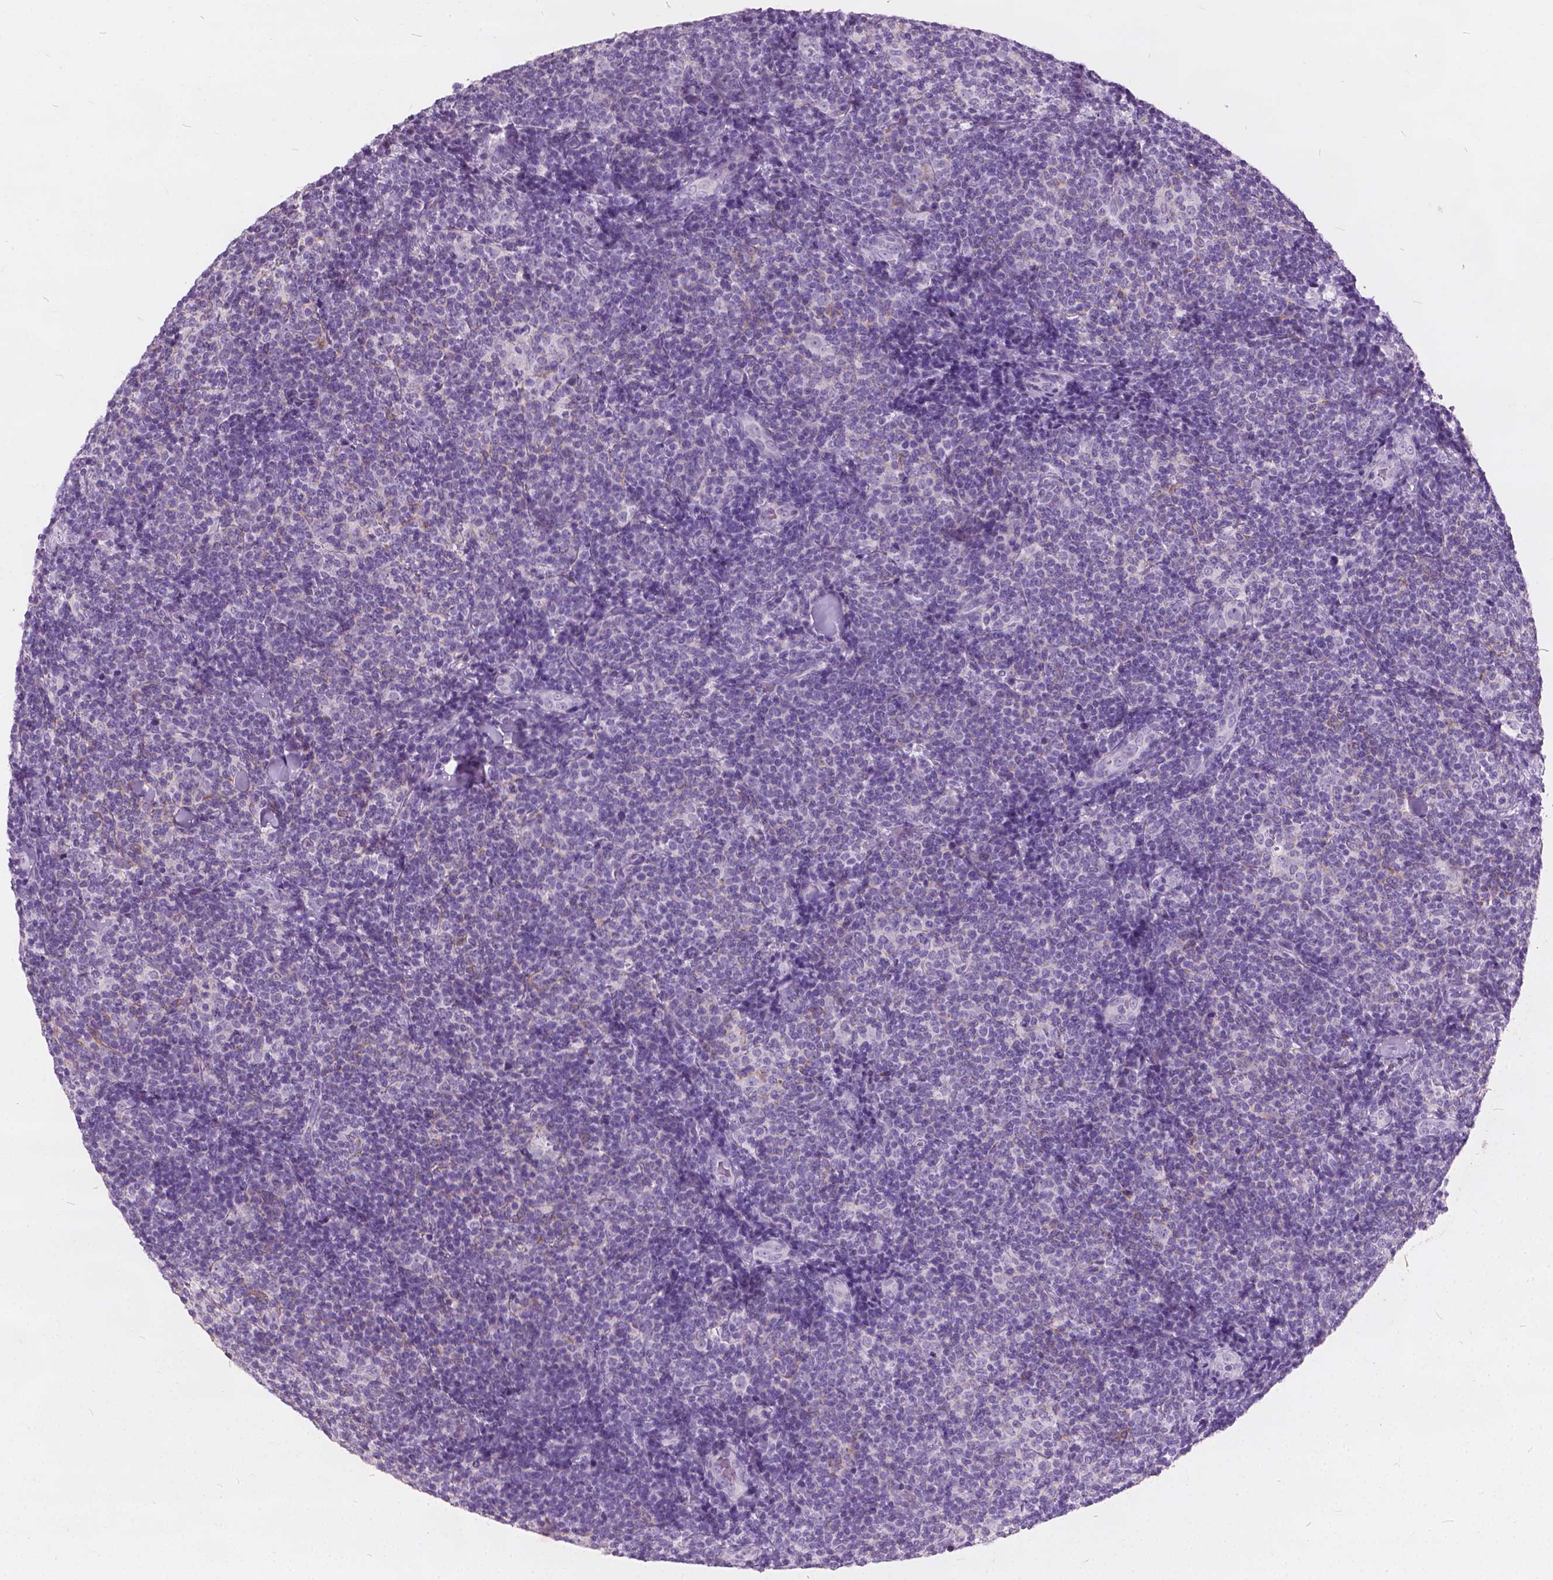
{"staining": {"intensity": "negative", "quantity": "none", "location": "none"}, "tissue": "lymphoma", "cell_type": "Tumor cells", "image_type": "cancer", "snomed": [{"axis": "morphology", "description": "Malignant lymphoma, non-Hodgkin's type, Low grade"}, {"axis": "topography", "description": "Lymph node"}], "caption": "Lymphoma was stained to show a protein in brown. There is no significant positivity in tumor cells.", "gene": "DNM1", "patient": {"sex": "female", "age": 56}}